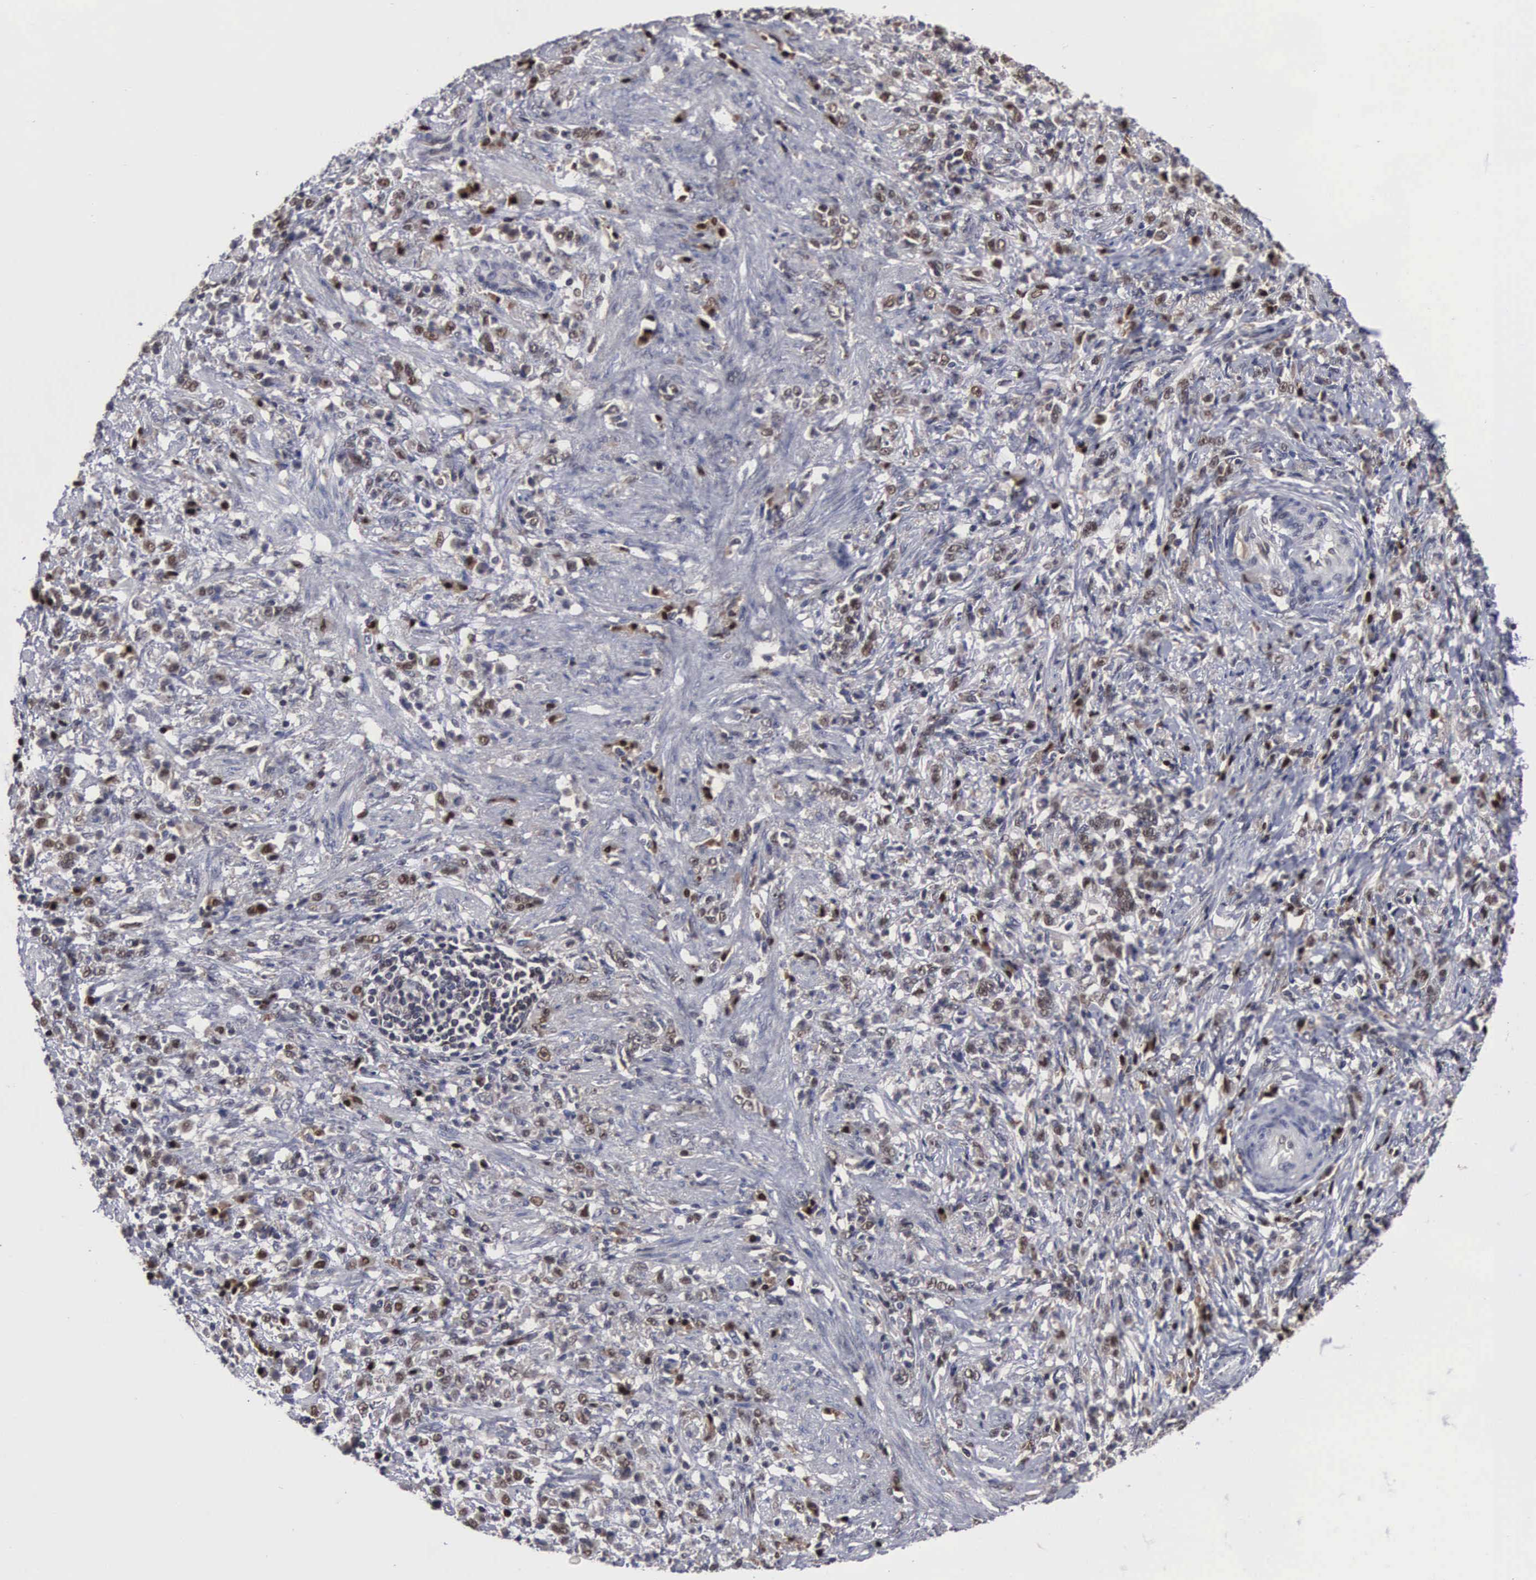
{"staining": {"intensity": "moderate", "quantity": "25%-75%", "location": "nuclear"}, "tissue": "stomach cancer", "cell_type": "Tumor cells", "image_type": "cancer", "snomed": [{"axis": "morphology", "description": "Adenocarcinoma, NOS"}, {"axis": "topography", "description": "Stomach, lower"}], "caption": "Immunohistochemistry (DAB) staining of human stomach adenocarcinoma reveals moderate nuclear protein expression in about 25%-75% of tumor cells.", "gene": "TRMT5", "patient": {"sex": "male", "age": 88}}